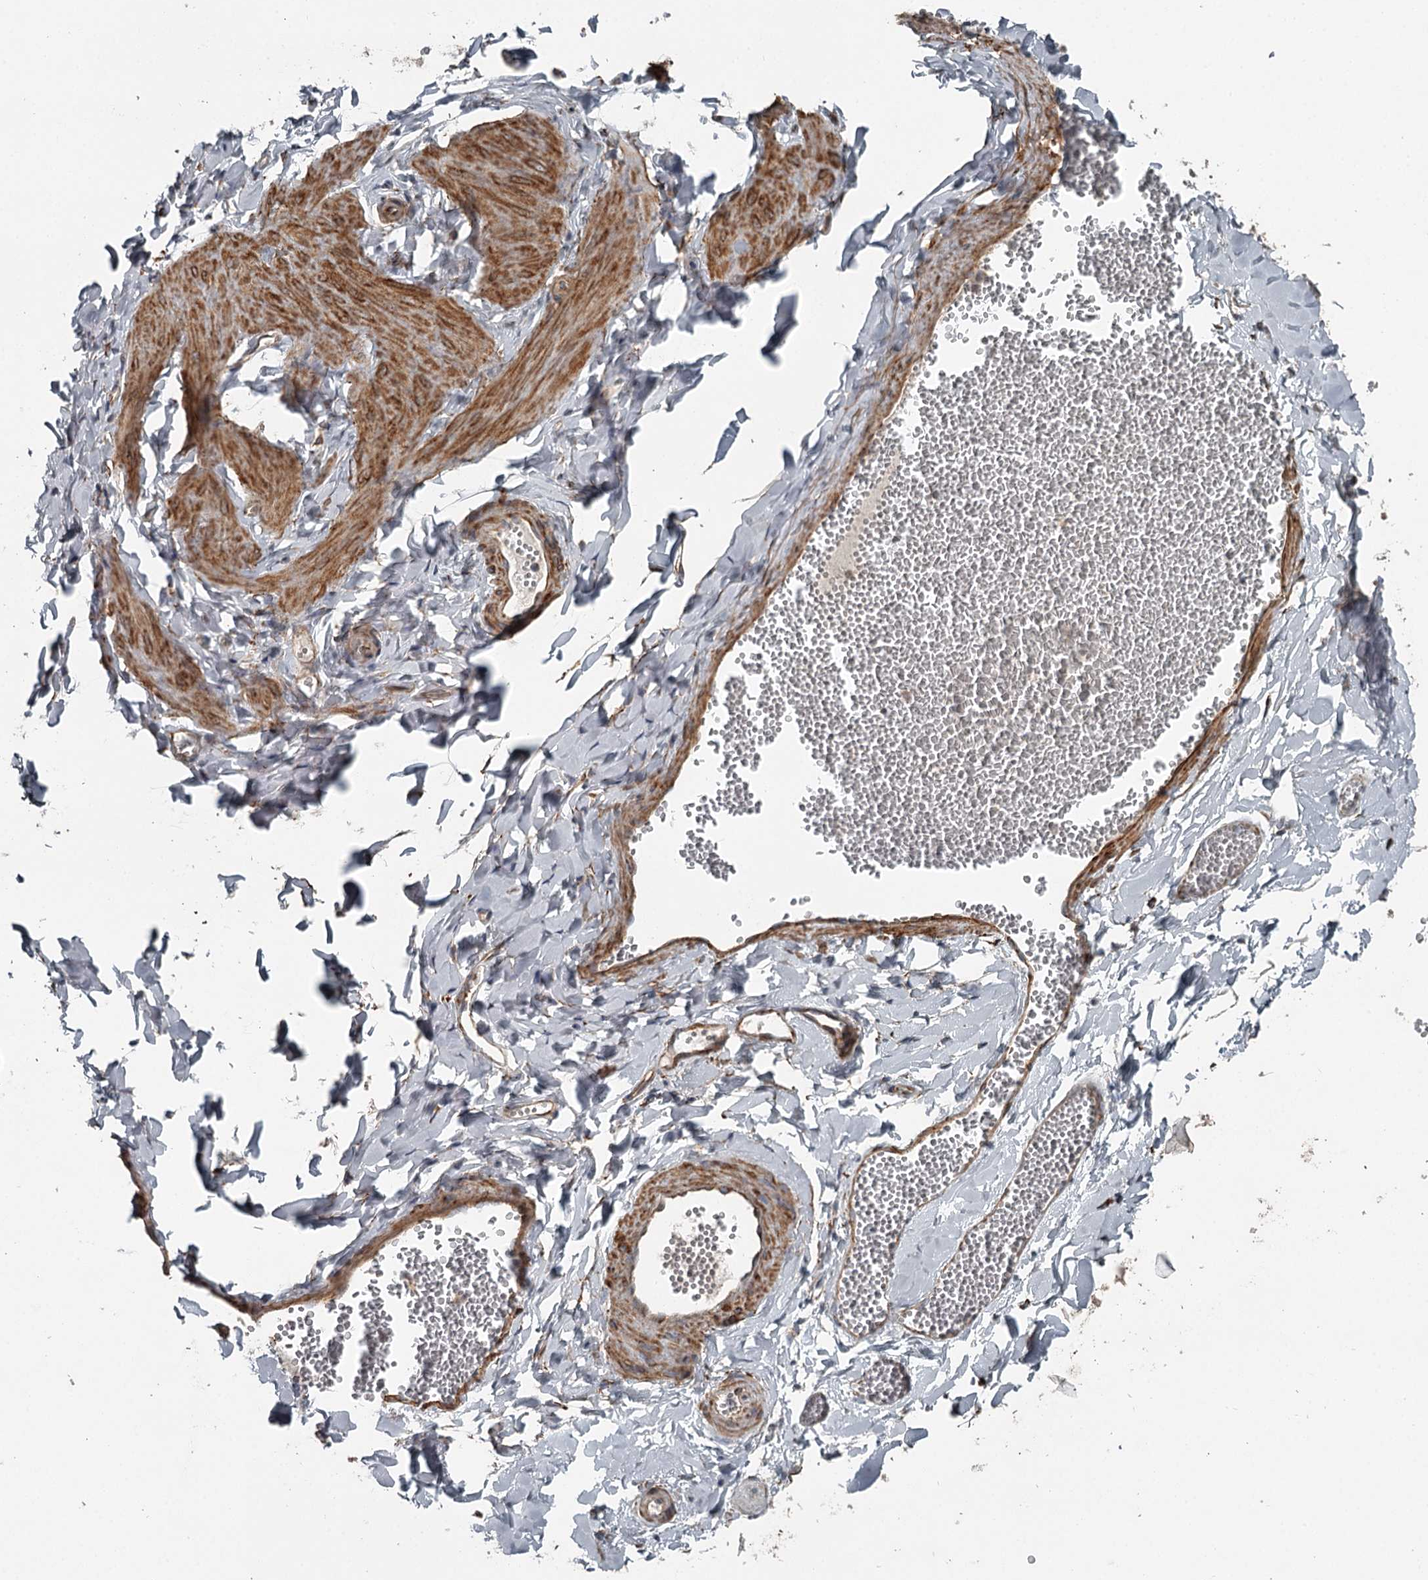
{"staining": {"intensity": "negative", "quantity": "none", "location": "none"}, "tissue": "adipose tissue", "cell_type": "Adipocytes", "image_type": "normal", "snomed": [{"axis": "morphology", "description": "Normal tissue, NOS"}, {"axis": "topography", "description": "Gallbladder"}, {"axis": "topography", "description": "Peripheral nerve tissue"}], "caption": "A high-resolution photomicrograph shows IHC staining of benign adipose tissue, which displays no significant staining in adipocytes.", "gene": "RASSF8", "patient": {"sex": "male", "age": 38}}